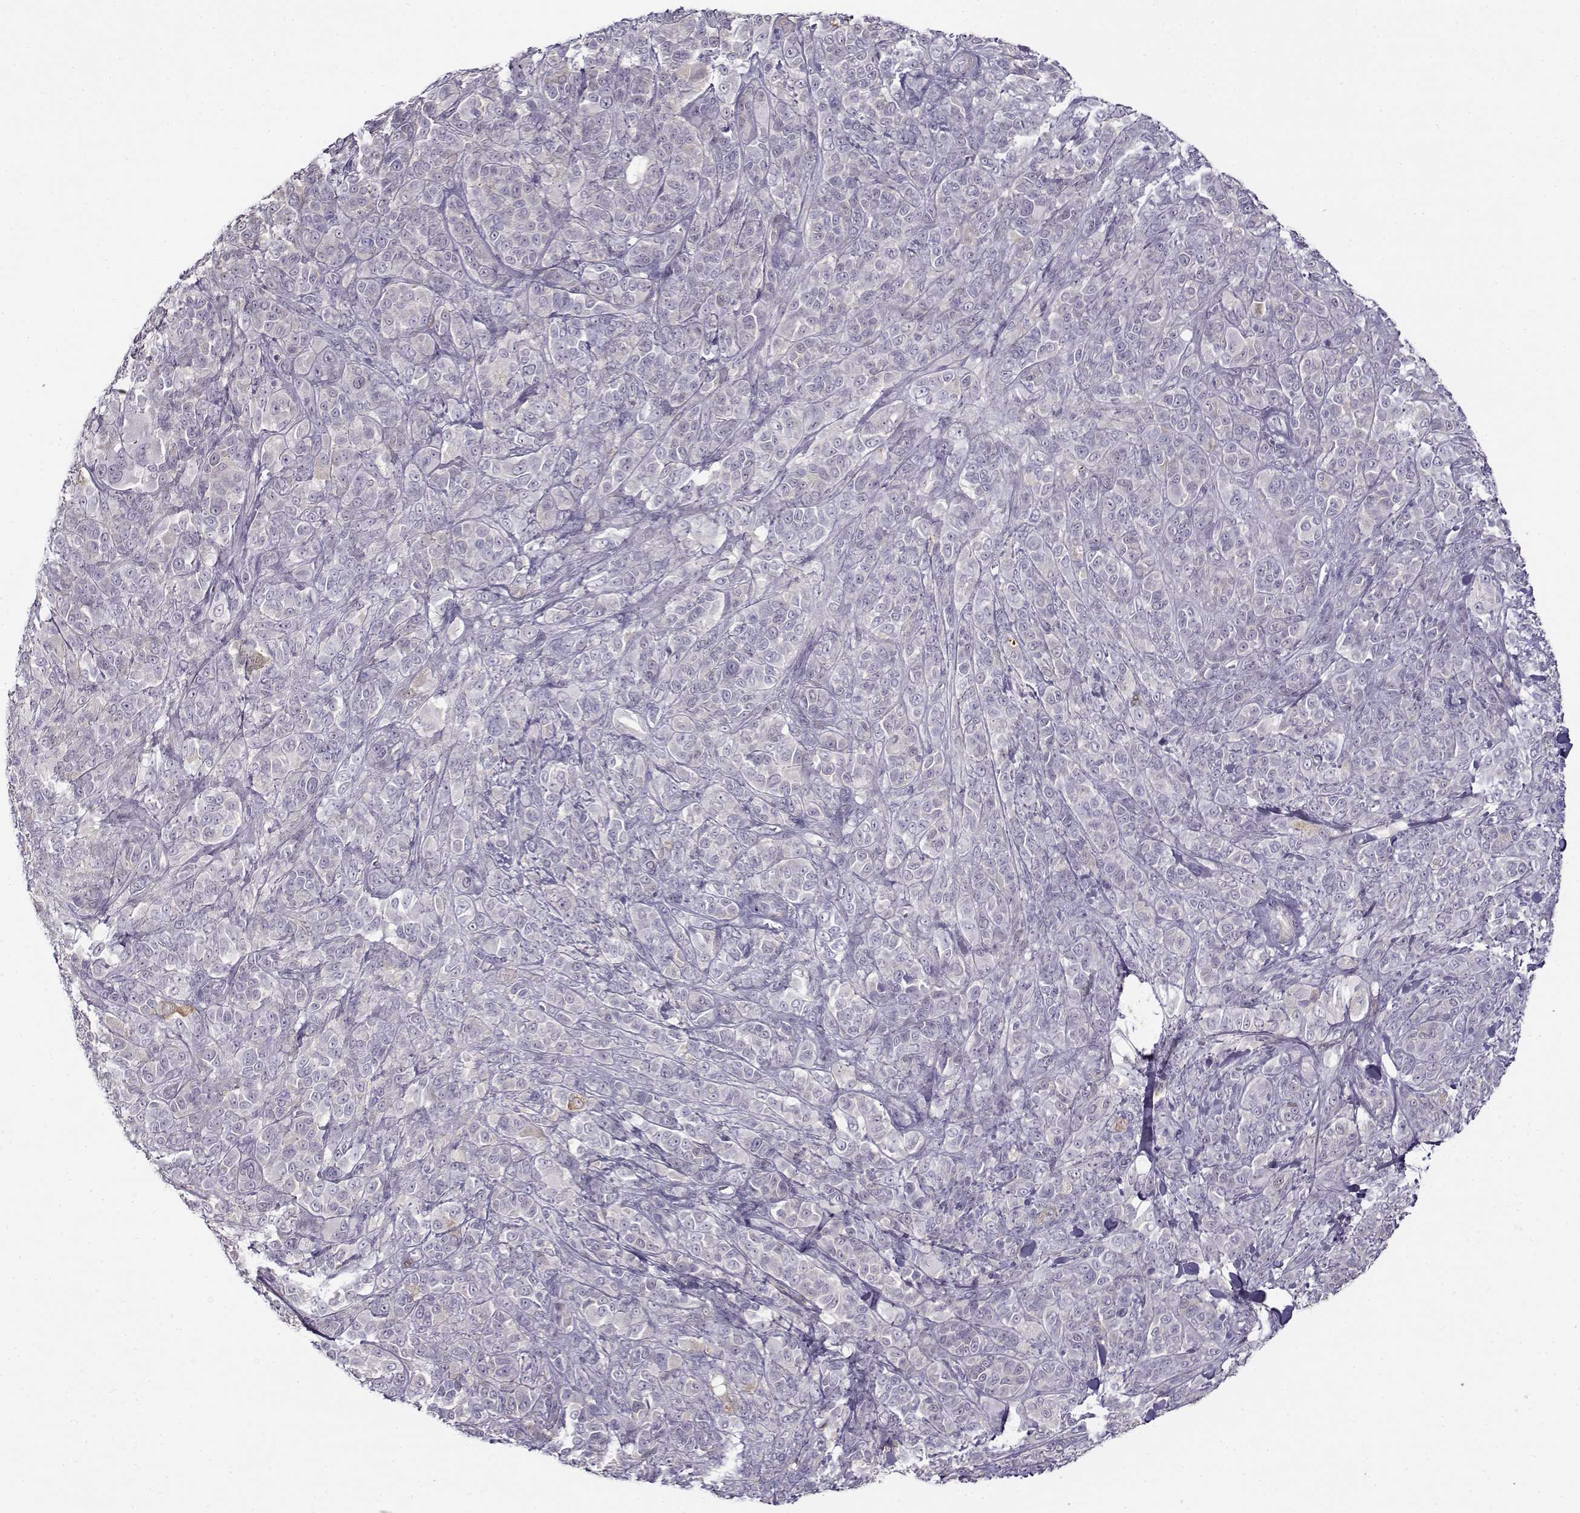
{"staining": {"intensity": "negative", "quantity": "none", "location": "none"}, "tissue": "melanoma", "cell_type": "Tumor cells", "image_type": "cancer", "snomed": [{"axis": "morphology", "description": "Malignant melanoma, NOS"}, {"axis": "topography", "description": "Skin"}], "caption": "Immunohistochemistry (IHC) micrograph of neoplastic tissue: human malignant melanoma stained with DAB demonstrates no significant protein positivity in tumor cells. (DAB IHC visualized using brightfield microscopy, high magnification).", "gene": "UCP3", "patient": {"sex": "female", "age": 87}}